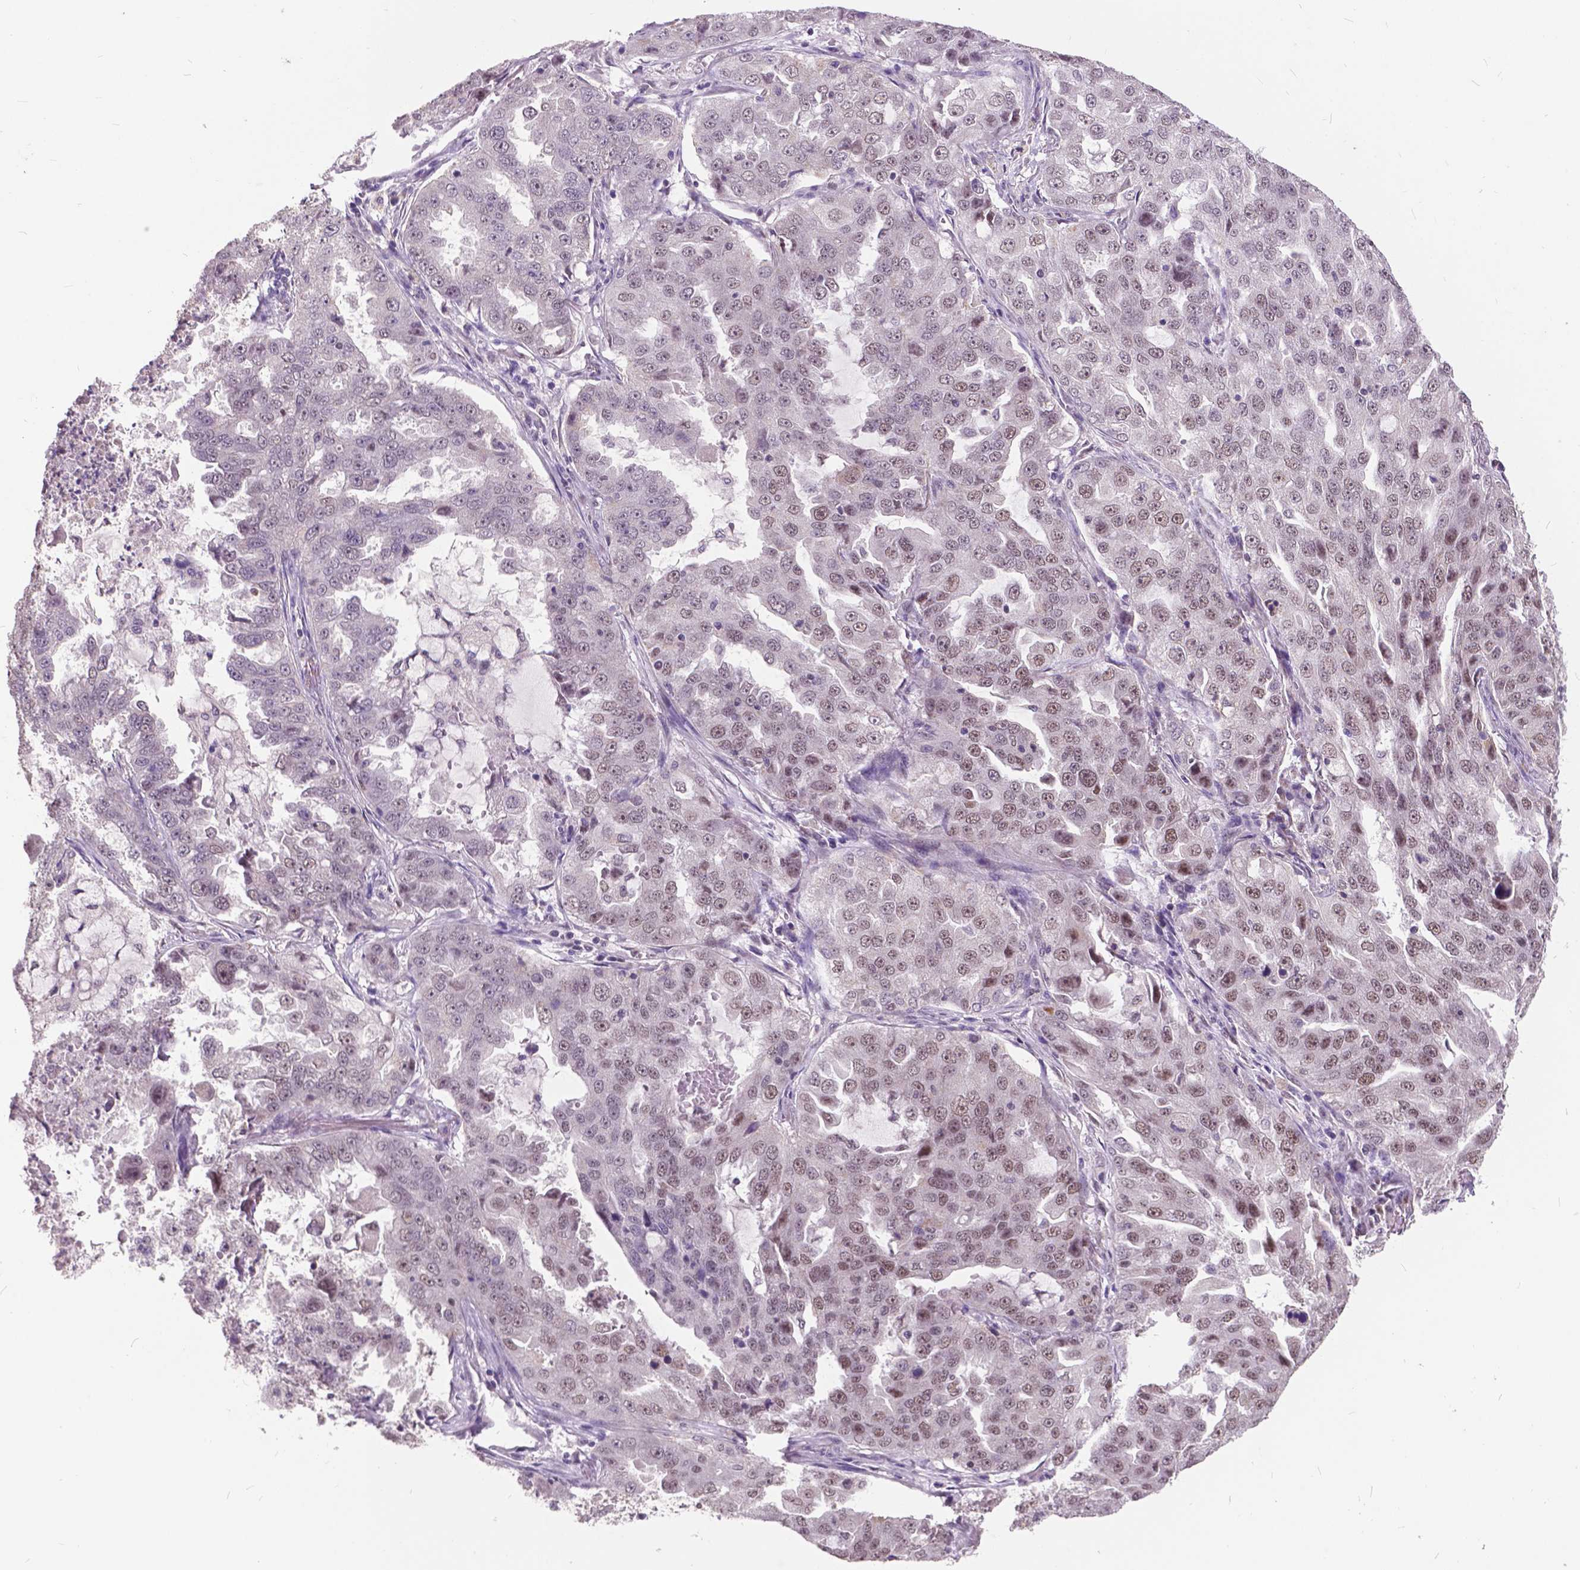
{"staining": {"intensity": "weak", "quantity": "<25%", "location": "nuclear"}, "tissue": "lung cancer", "cell_type": "Tumor cells", "image_type": "cancer", "snomed": [{"axis": "morphology", "description": "Adenocarcinoma, NOS"}, {"axis": "topography", "description": "Lung"}], "caption": "Protein analysis of adenocarcinoma (lung) demonstrates no significant expression in tumor cells.", "gene": "MSH2", "patient": {"sex": "female", "age": 61}}